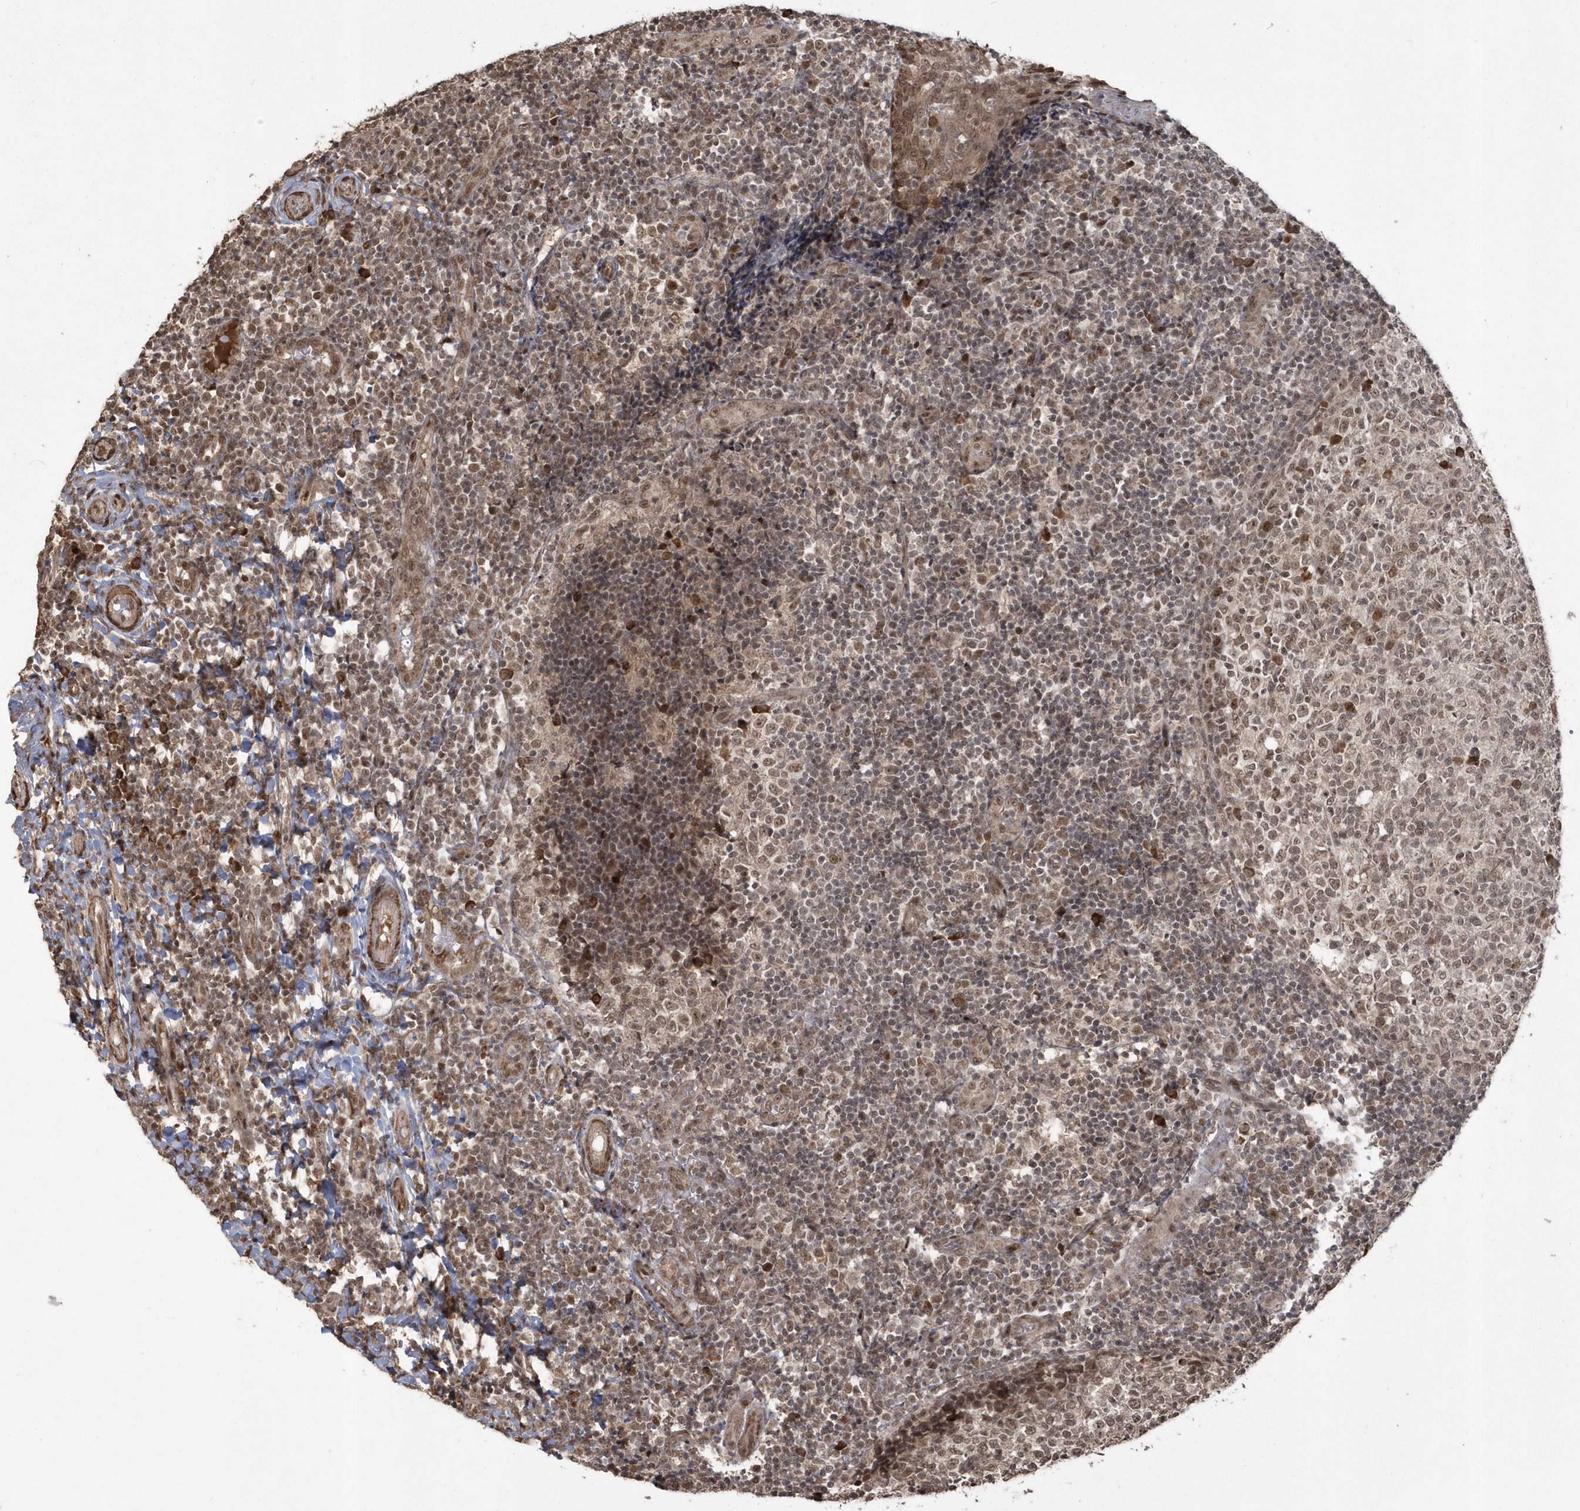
{"staining": {"intensity": "moderate", "quantity": "<25%", "location": "cytoplasmic/membranous,nuclear"}, "tissue": "tonsil", "cell_type": "Germinal center cells", "image_type": "normal", "snomed": [{"axis": "morphology", "description": "Normal tissue, NOS"}, {"axis": "topography", "description": "Tonsil"}], "caption": "Tonsil stained with DAB (3,3'-diaminobenzidine) immunohistochemistry shows low levels of moderate cytoplasmic/membranous,nuclear positivity in approximately <25% of germinal center cells.", "gene": "EPB41L4A", "patient": {"sex": "female", "age": 19}}